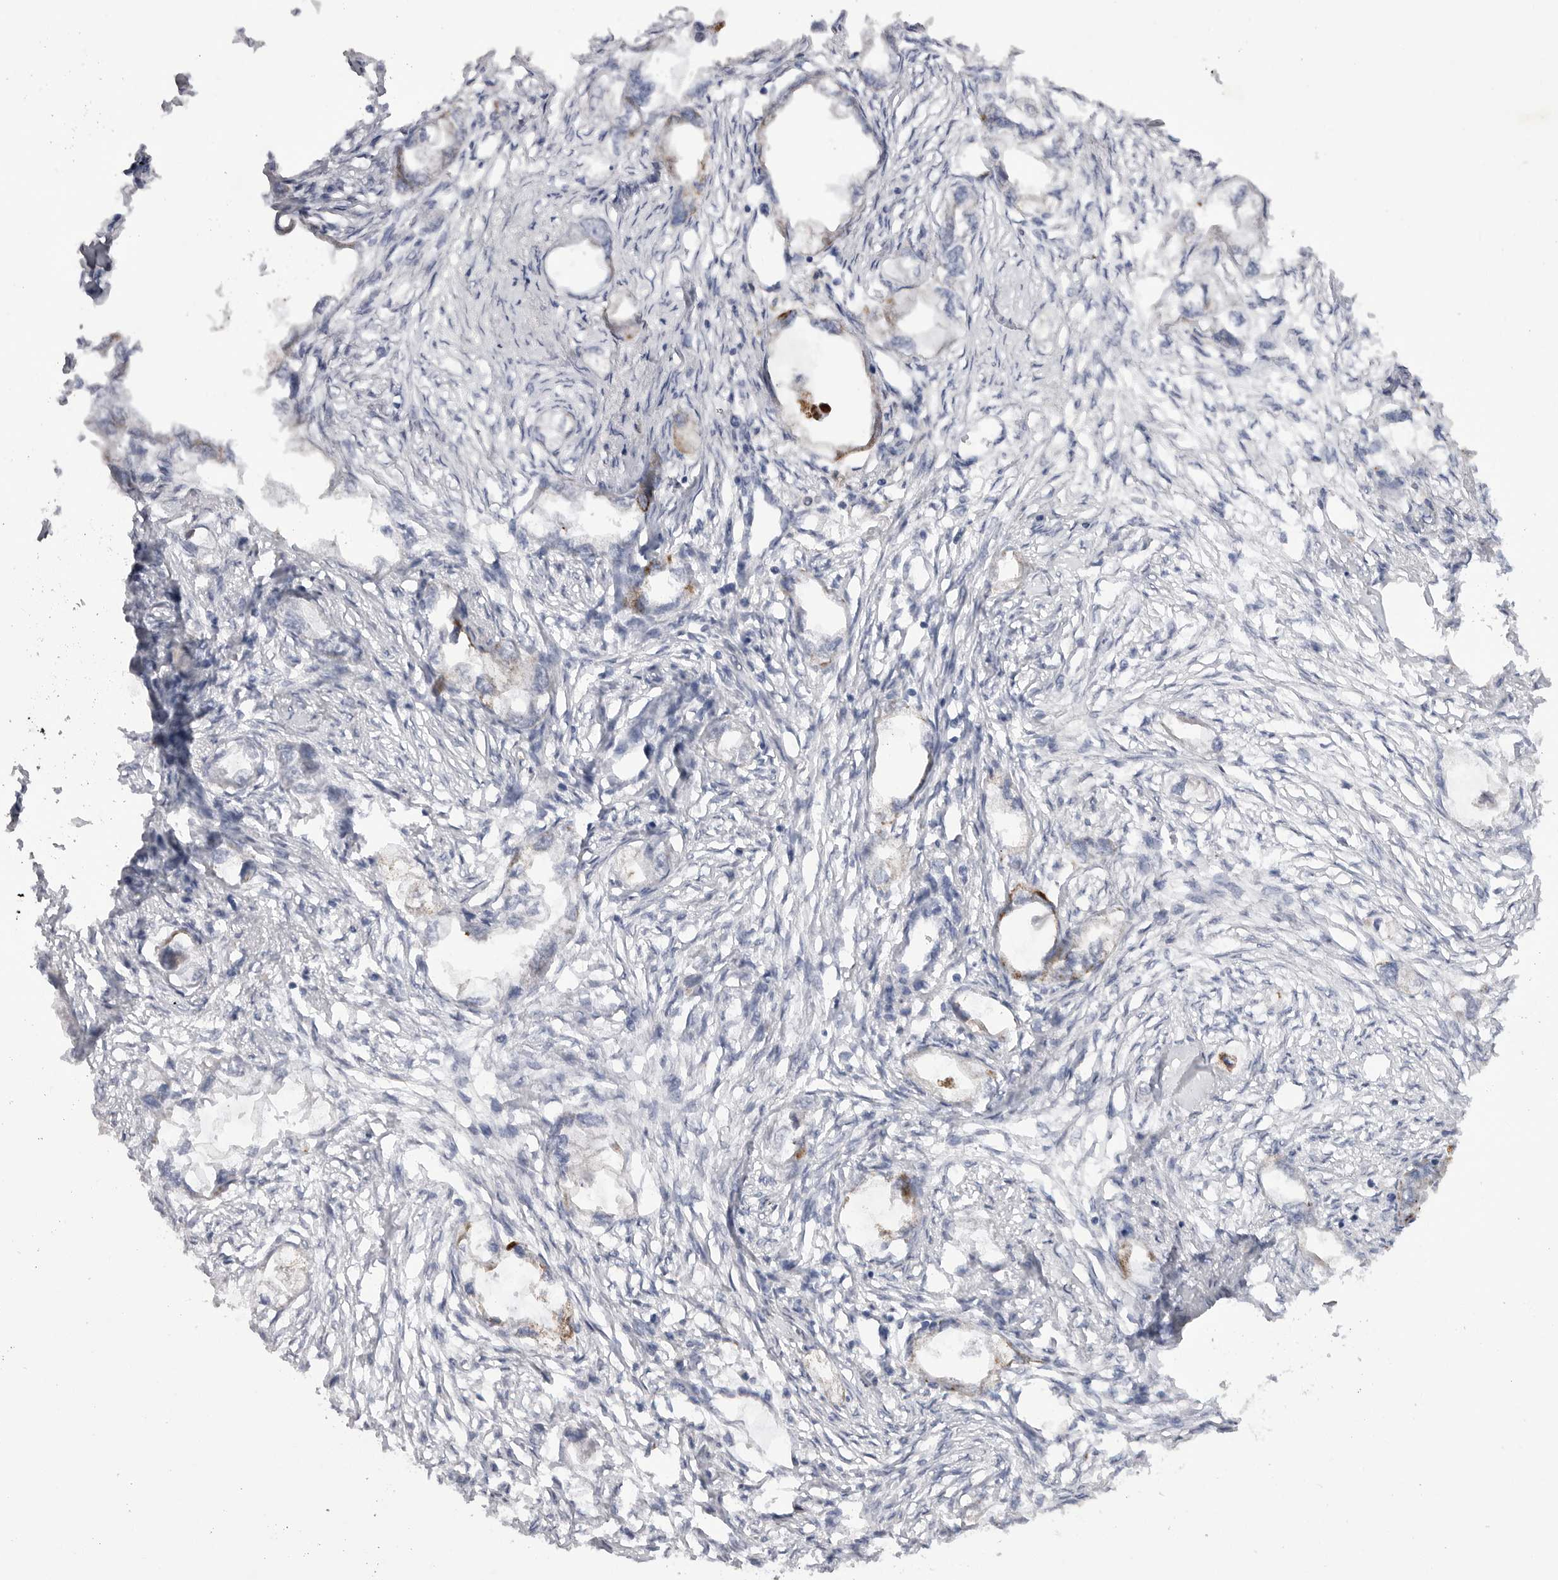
{"staining": {"intensity": "negative", "quantity": "none", "location": "none"}, "tissue": "endometrial cancer", "cell_type": "Tumor cells", "image_type": "cancer", "snomed": [{"axis": "morphology", "description": "Adenocarcinoma, NOS"}, {"axis": "morphology", "description": "Adenocarcinoma, metastatic, NOS"}, {"axis": "topography", "description": "Adipose tissue"}, {"axis": "topography", "description": "Endometrium"}], "caption": "Tumor cells show no significant expression in metastatic adenocarcinoma (endometrial).", "gene": "DHDDS", "patient": {"sex": "female", "age": 67}}